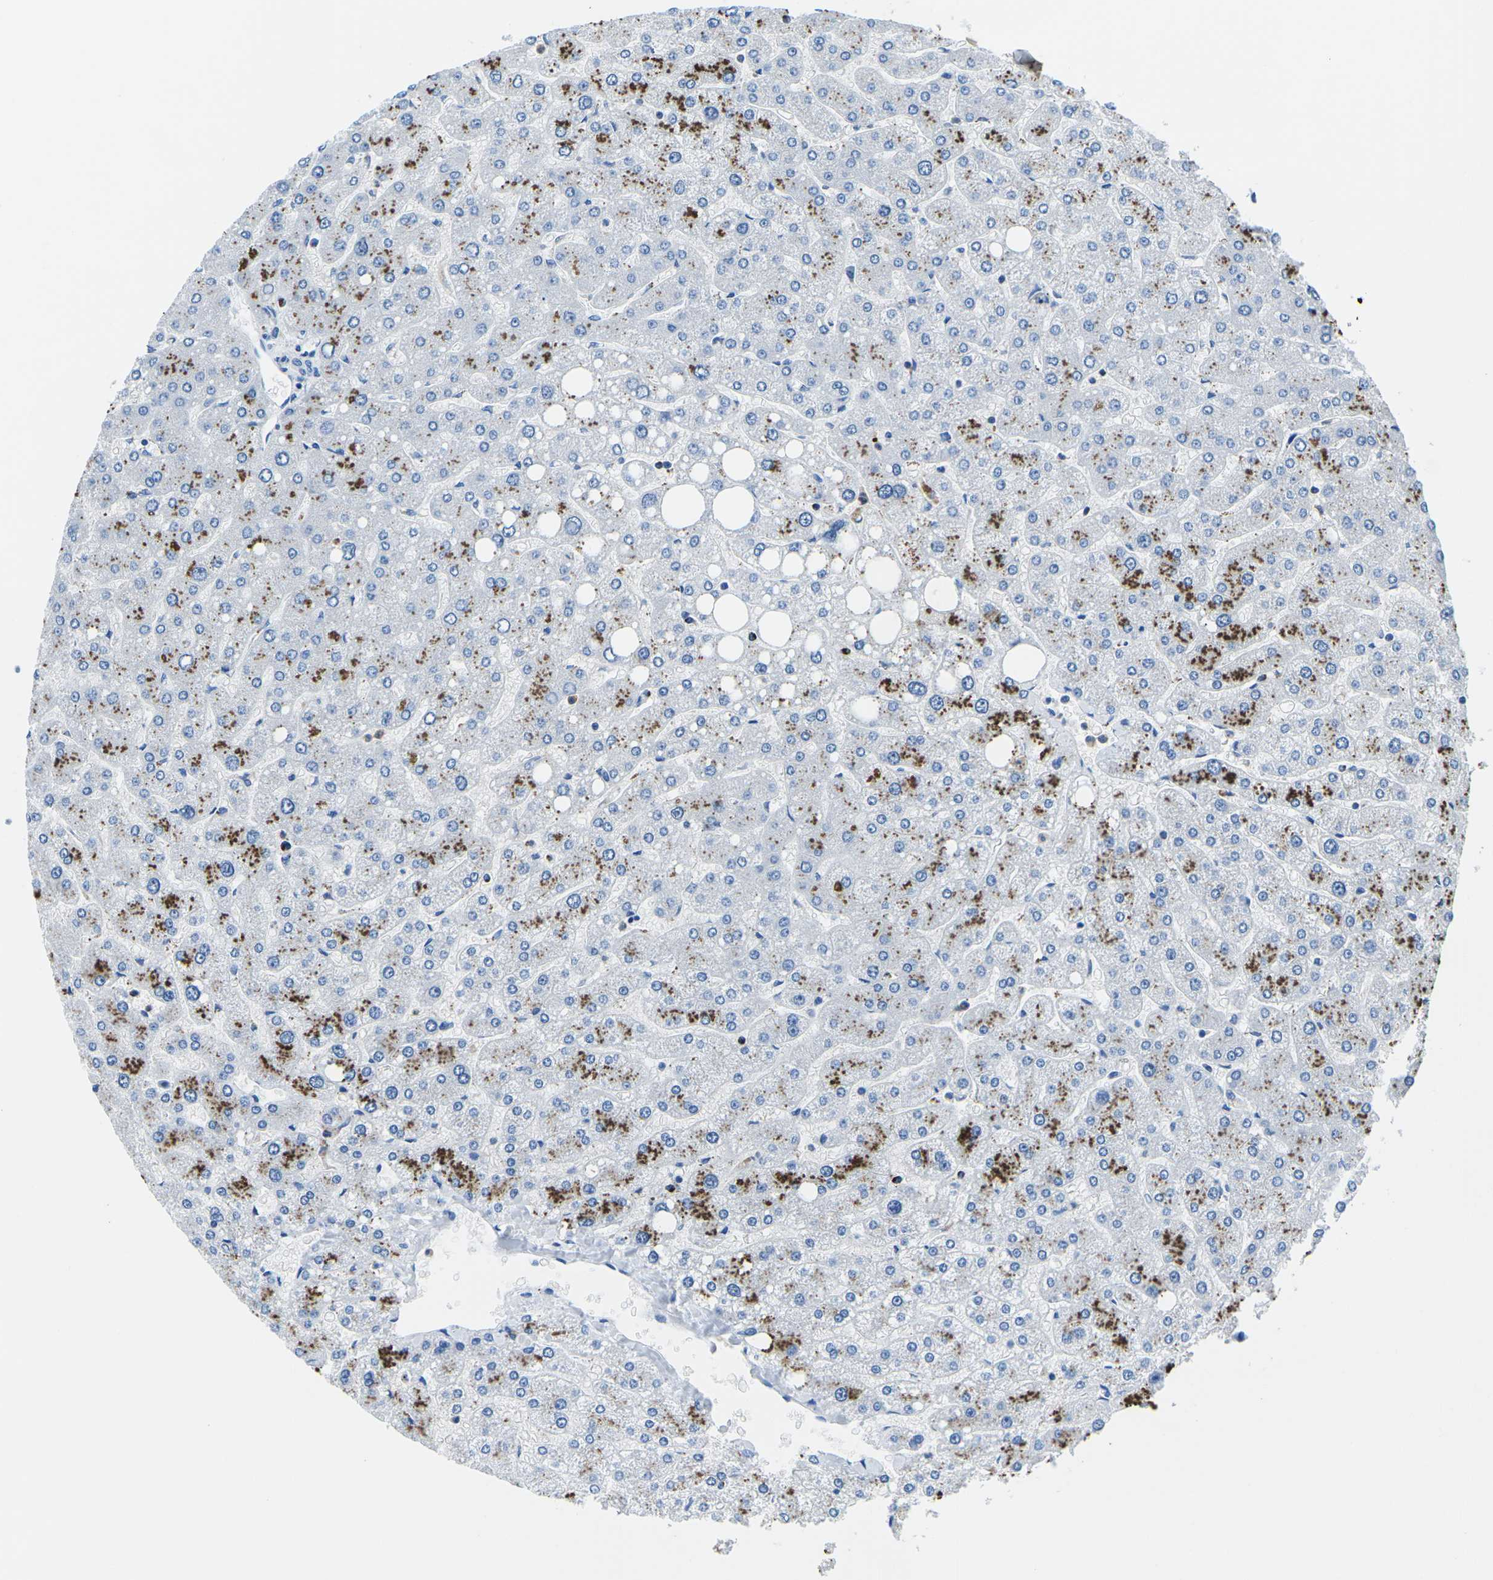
{"staining": {"intensity": "negative", "quantity": "none", "location": "none"}, "tissue": "liver", "cell_type": "Cholangiocytes", "image_type": "normal", "snomed": [{"axis": "morphology", "description": "Normal tissue, NOS"}, {"axis": "topography", "description": "Liver"}], "caption": "A high-resolution image shows IHC staining of normal liver, which exhibits no significant positivity in cholangiocytes.", "gene": "MC4R", "patient": {"sex": "male", "age": 55}}